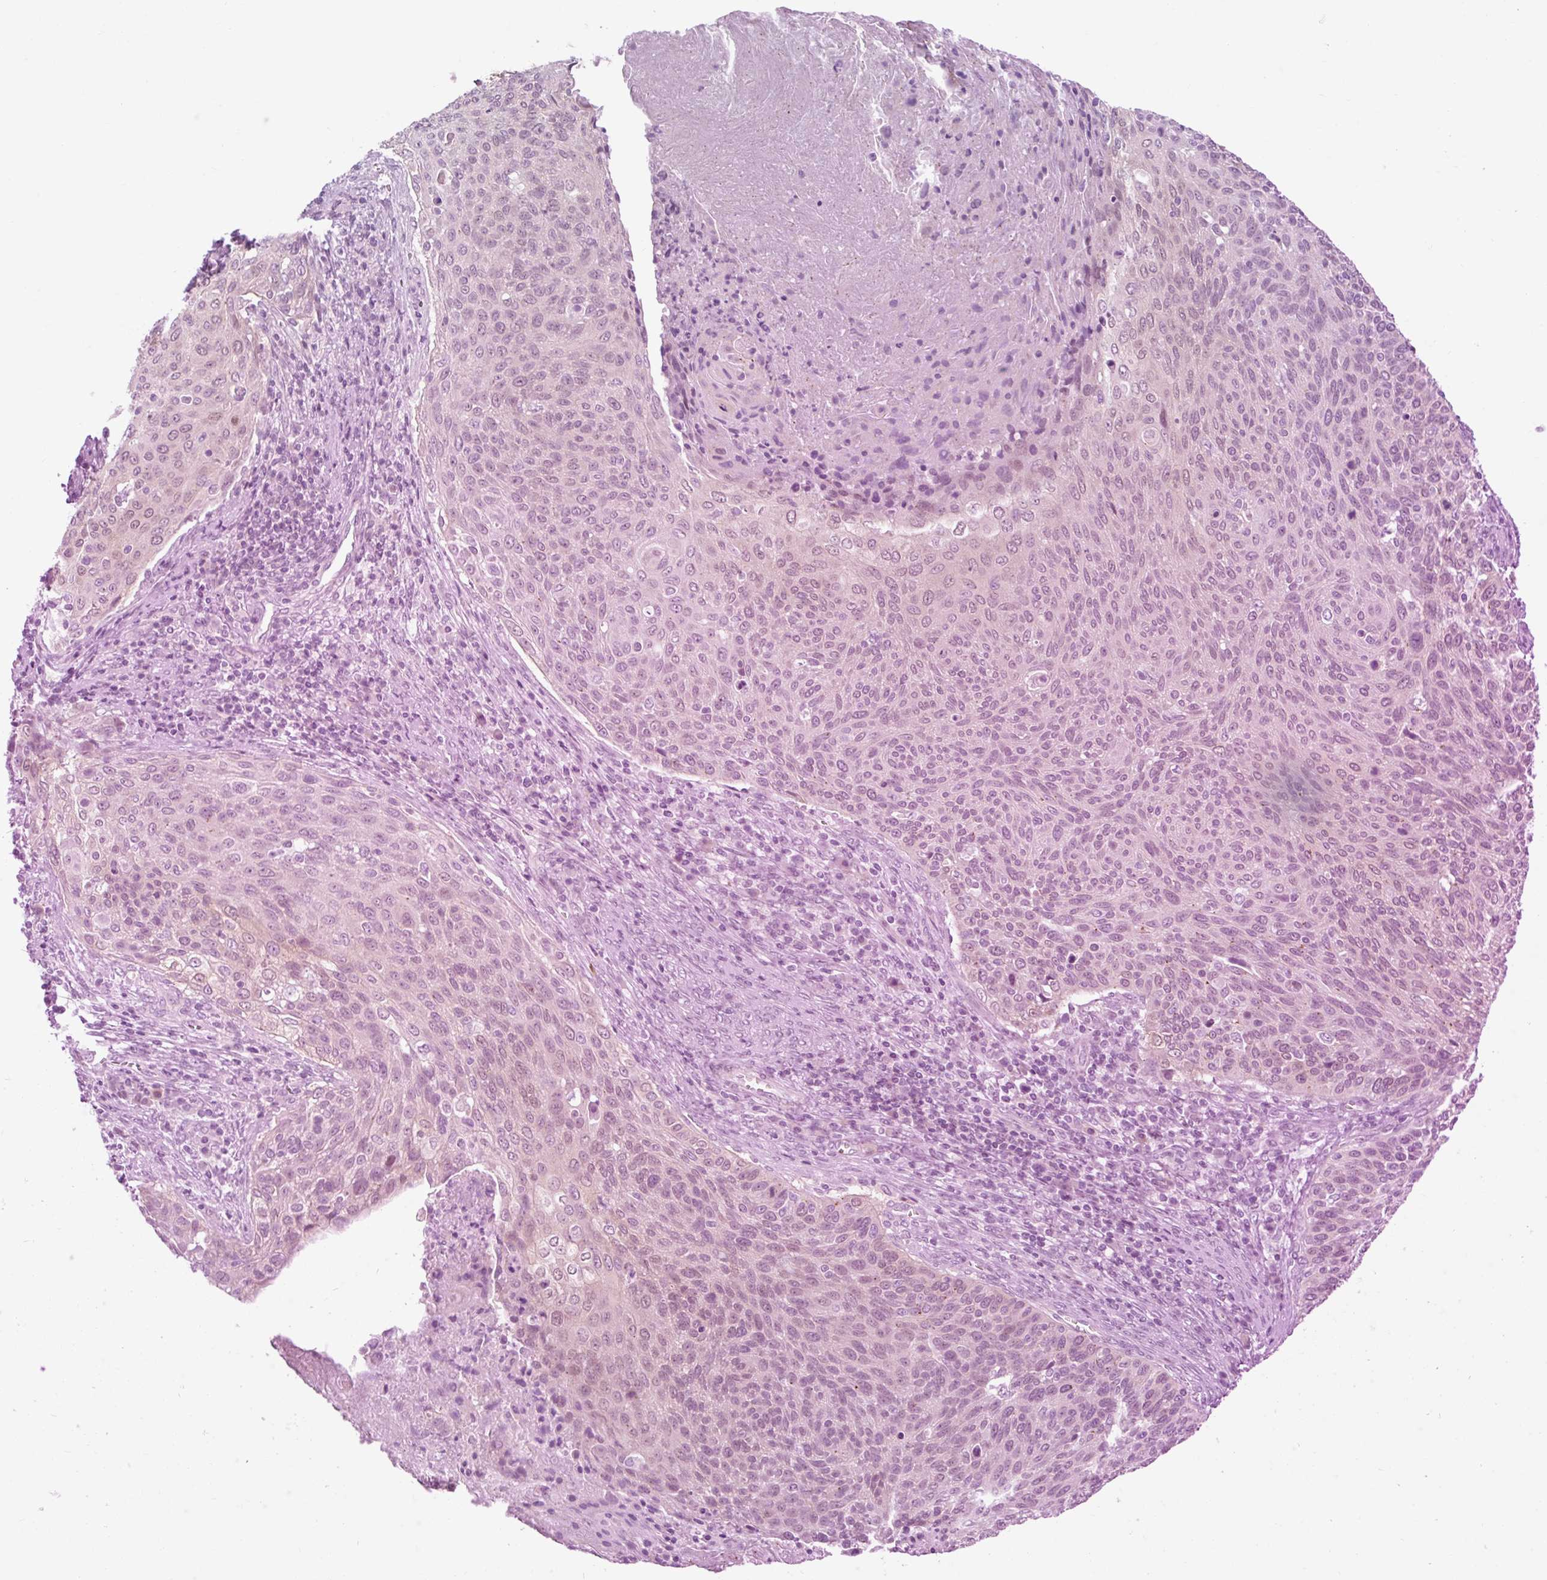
{"staining": {"intensity": "weak", "quantity": ">75%", "location": "nuclear"}, "tissue": "cervical cancer", "cell_type": "Tumor cells", "image_type": "cancer", "snomed": [{"axis": "morphology", "description": "Squamous cell carcinoma, NOS"}, {"axis": "topography", "description": "Cervix"}], "caption": "A high-resolution image shows immunohistochemistry (IHC) staining of cervical cancer, which displays weak nuclear positivity in about >75% of tumor cells.", "gene": "FAM153A", "patient": {"sex": "female", "age": 31}}